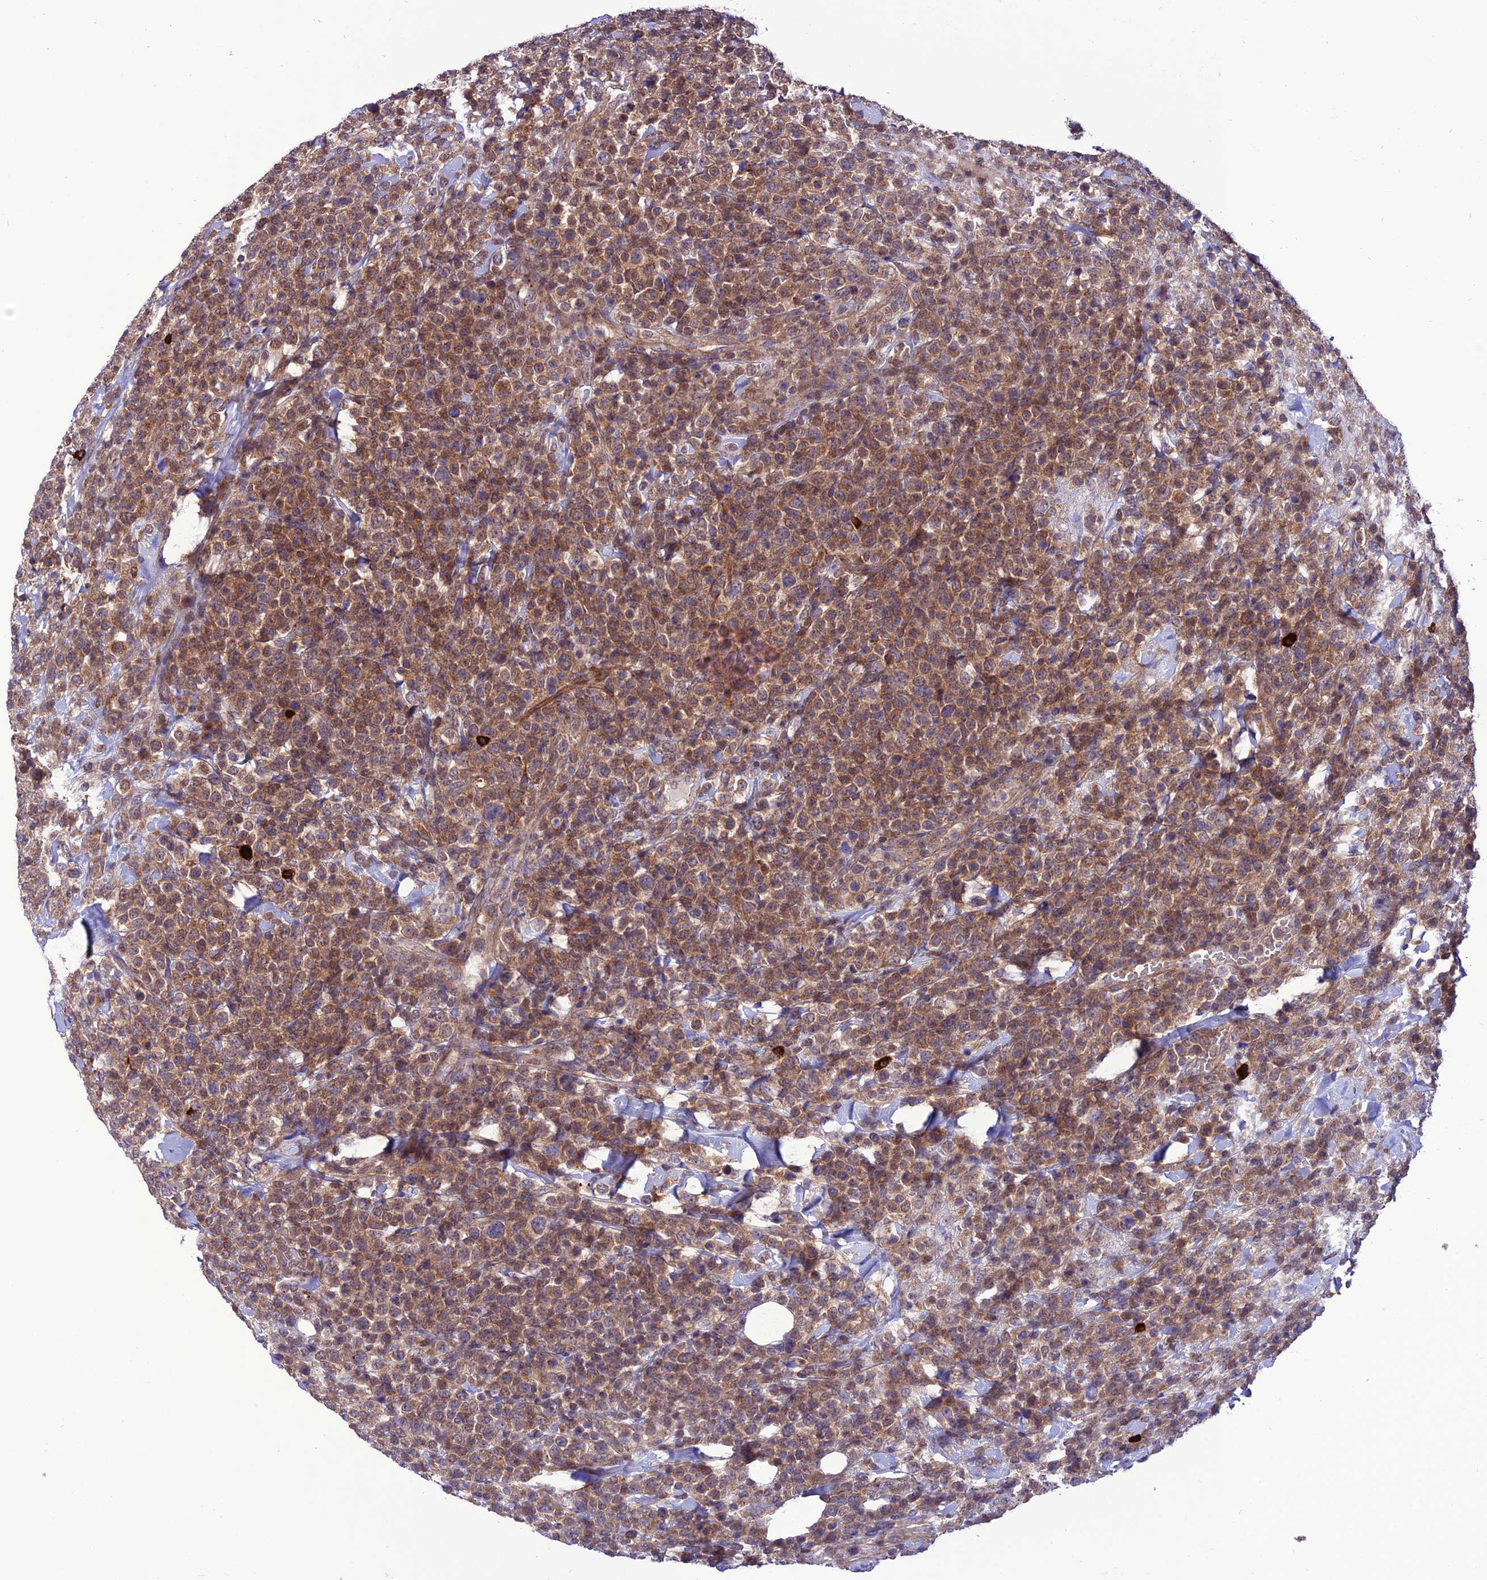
{"staining": {"intensity": "moderate", "quantity": ">75%", "location": "cytoplasmic/membranous"}, "tissue": "lymphoma", "cell_type": "Tumor cells", "image_type": "cancer", "snomed": [{"axis": "morphology", "description": "Malignant lymphoma, non-Hodgkin's type, High grade"}, {"axis": "topography", "description": "Colon"}], "caption": "A histopathology image of lymphoma stained for a protein exhibits moderate cytoplasmic/membranous brown staining in tumor cells. (DAB = brown stain, brightfield microscopy at high magnification).", "gene": "PPIL3", "patient": {"sex": "female", "age": 53}}